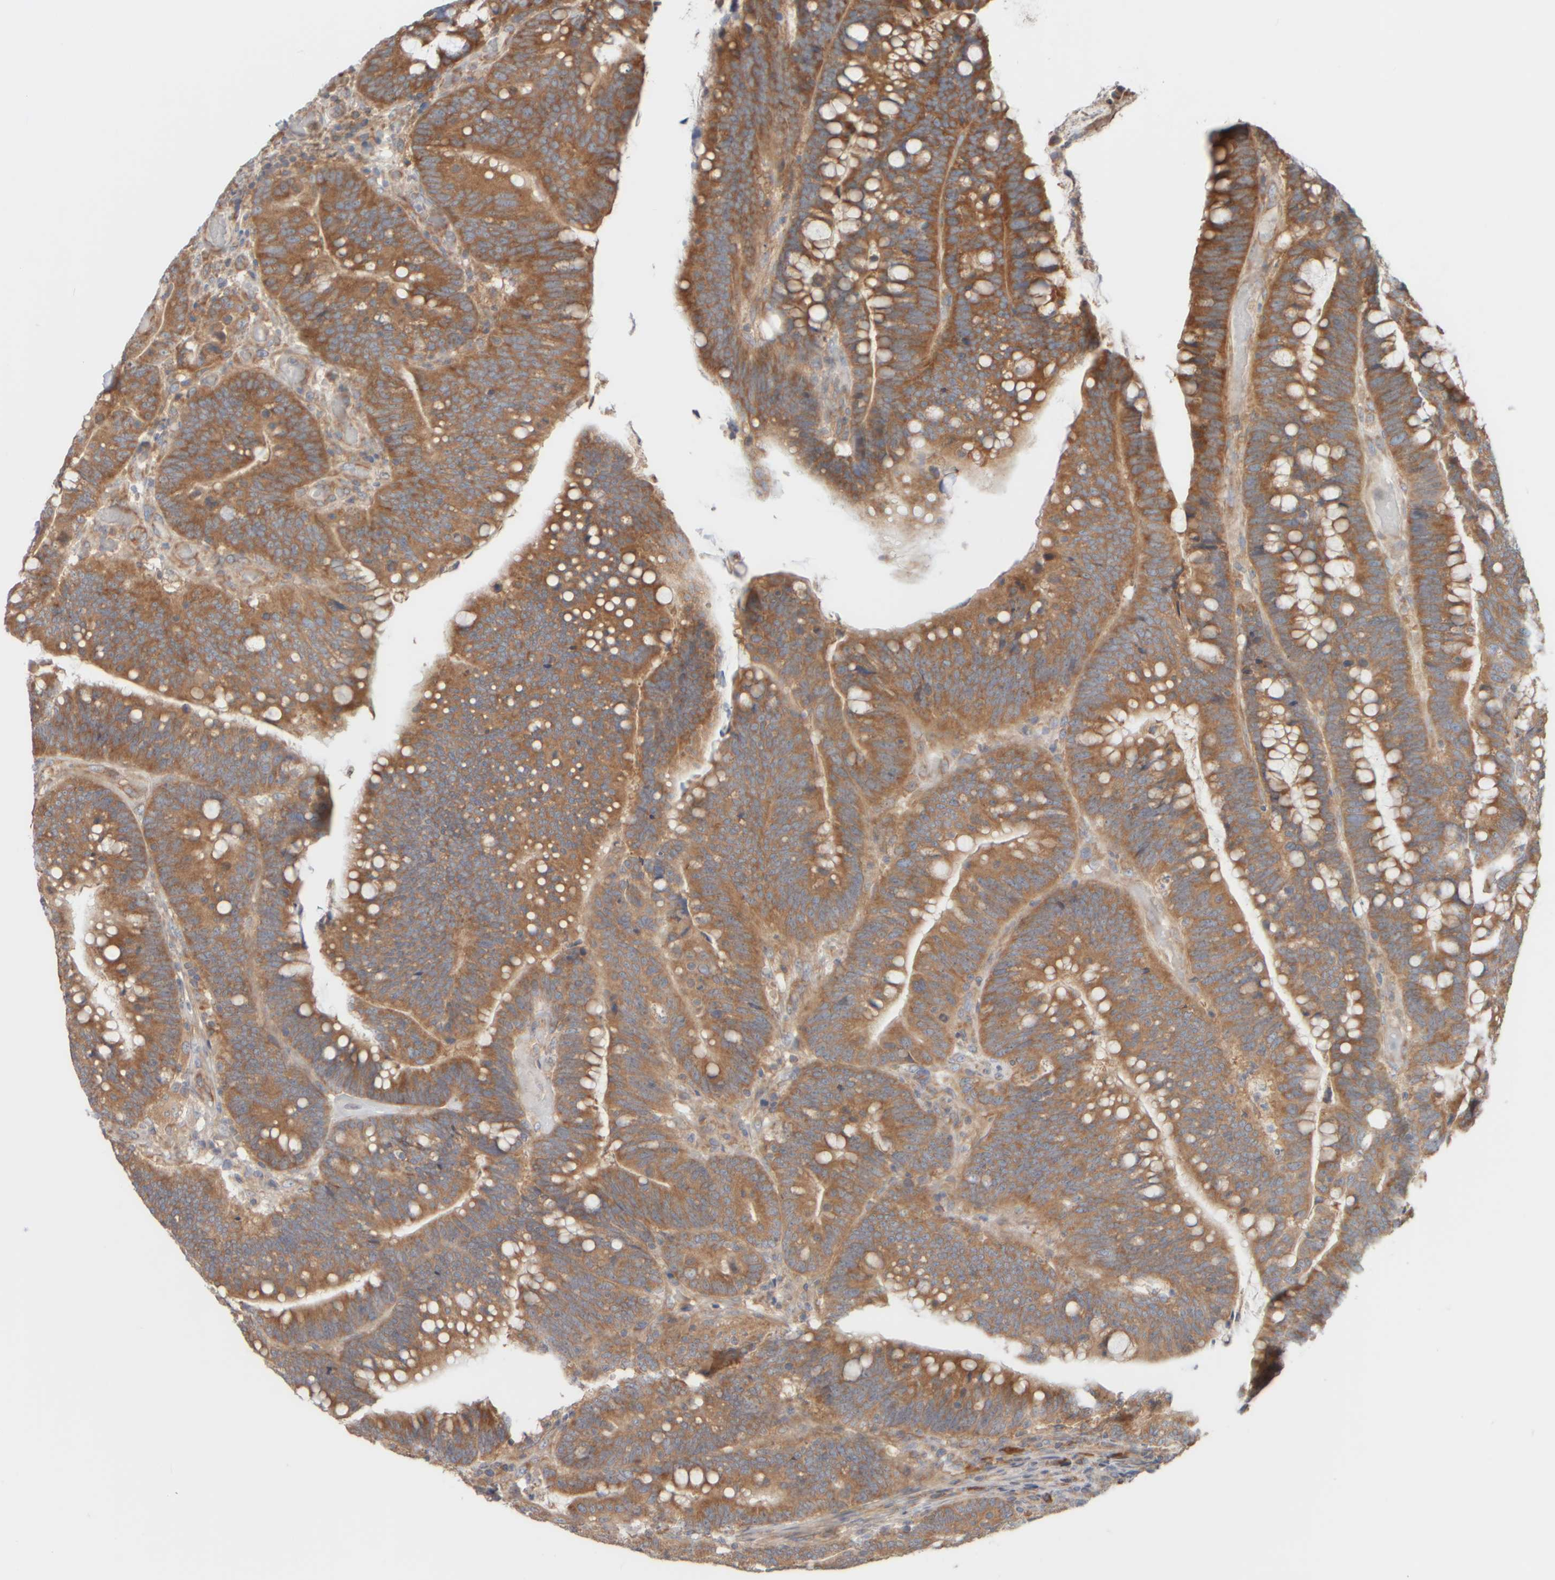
{"staining": {"intensity": "strong", "quantity": ">75%", "location": "cytoplasmic/membranous"}, "tissue": "colorectal cancer", "cell_type": "Tumor cells", "image_type": "cancer", "snomed": [{"axis": "morphology", "description": "Normal tissue, NOS"}, {"axis": "morphology", "description": "Adenocarcinoma, NOS"}, {"axis": "topography", "description": "Colon"}], "caption": "Human adenocarcinoma (colorectal) stained for a protein (brown) shows strong cytoplasmic/membranous positive staining in about >75% of tumor cells.", "gene": "EIF2B3", "patient": {"sex": "female", "age": 66}}